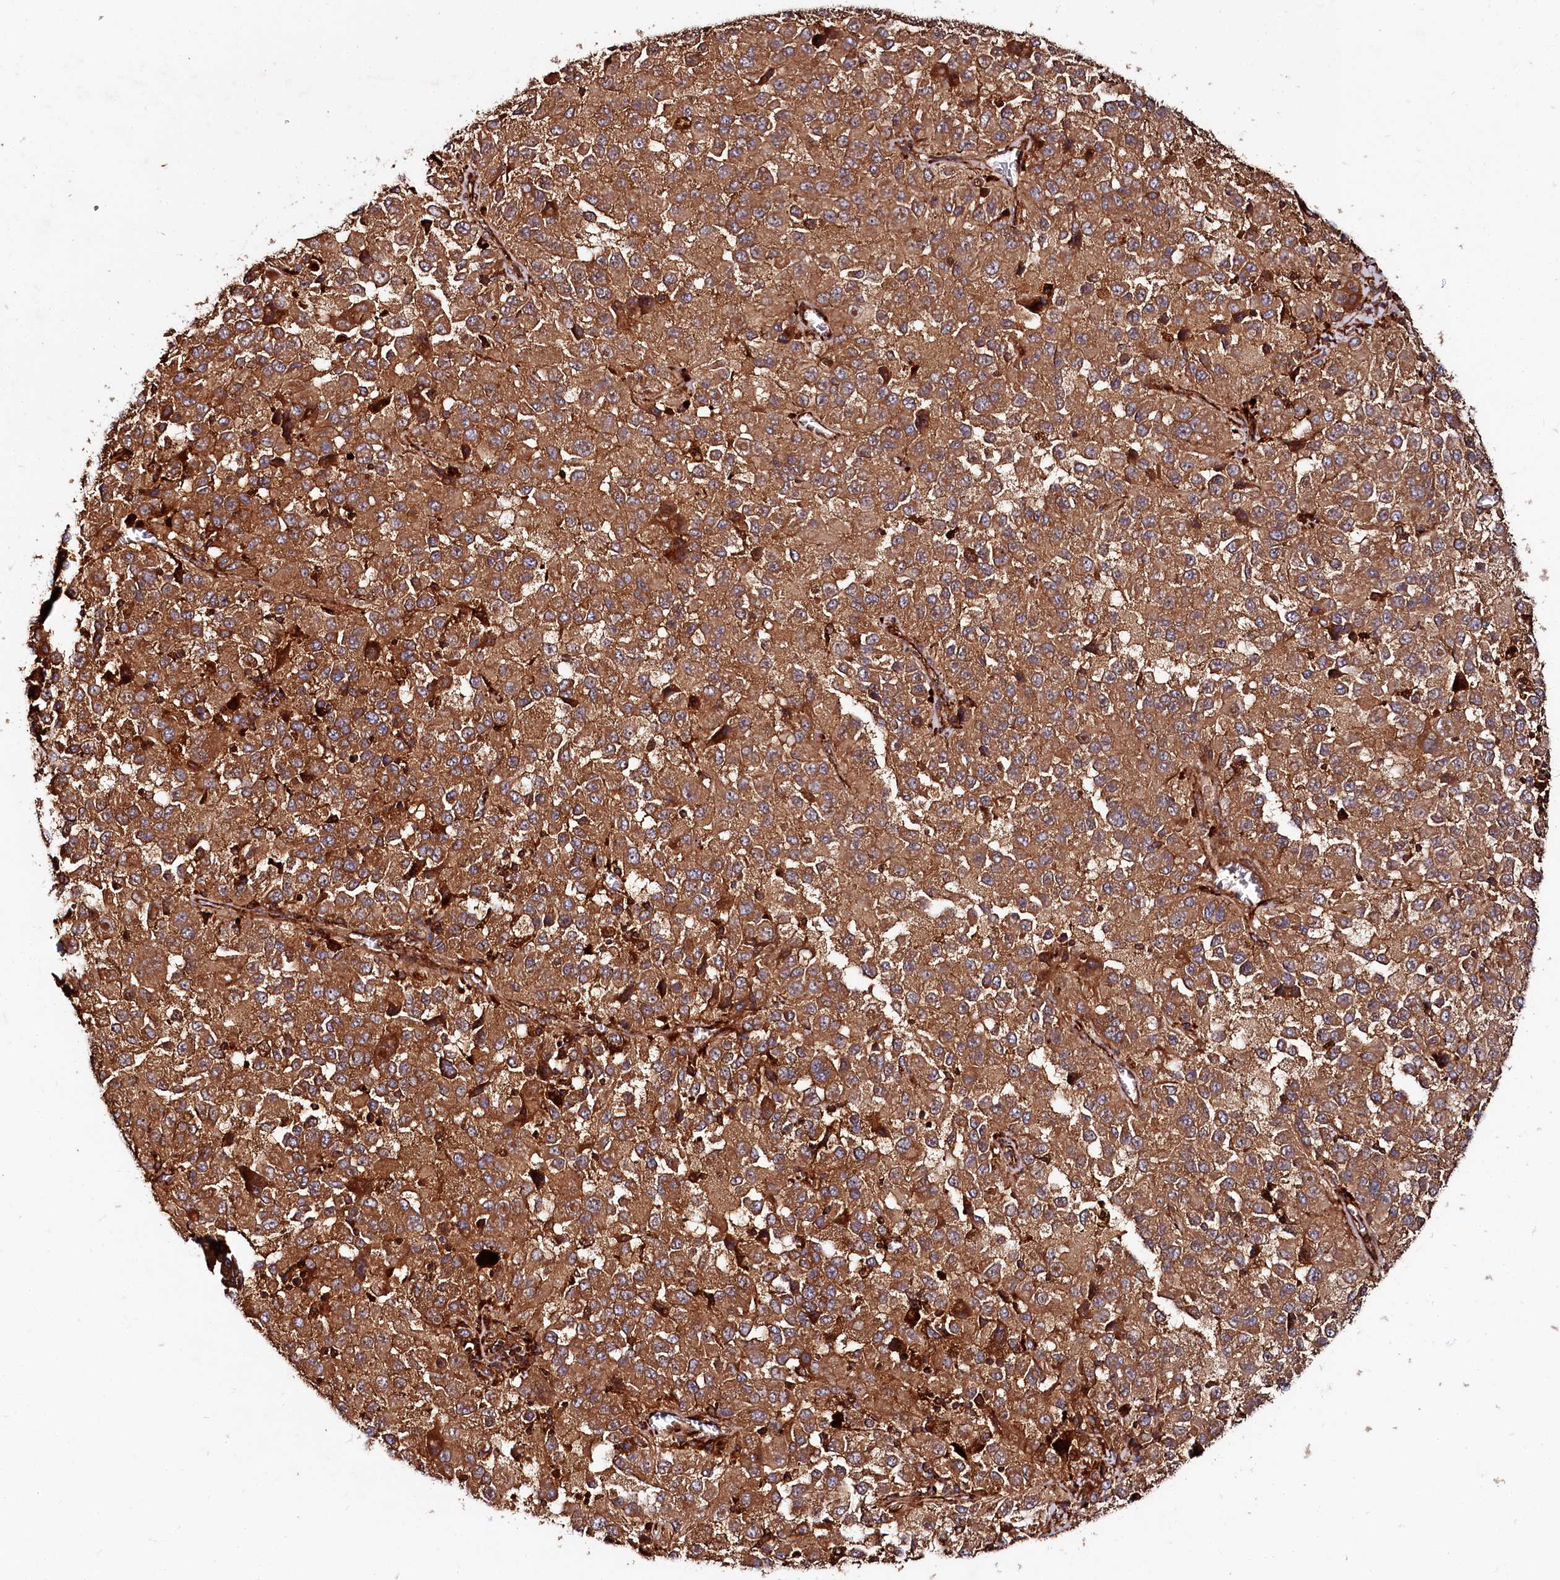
{"staining": {"intensity": "strong", "quantity": ">75%", "location": "cytoplasmic/membranous"}, "tissue": "melanoma", "cell_type": "Tumor cells", "image_type": "cancer", "snomed": [{"axis": "morphology", "description": "Malignant melanoma, Metastatic site"}, {"axis": "topography", "description": "Lung"}], "caption": "Immunohistochemistry photomicrograph of neoplastic tissue: malignant melanoma (metastatic site) stained using IHC exhibits high levels of strong protein expression localized specifically in the cytoplasmic/membranous of tumor cells, appearing as a cytoplasmic/membranous brown color.", "gene": "WDR73", "patient": {"sex": "male", "age": 64}}